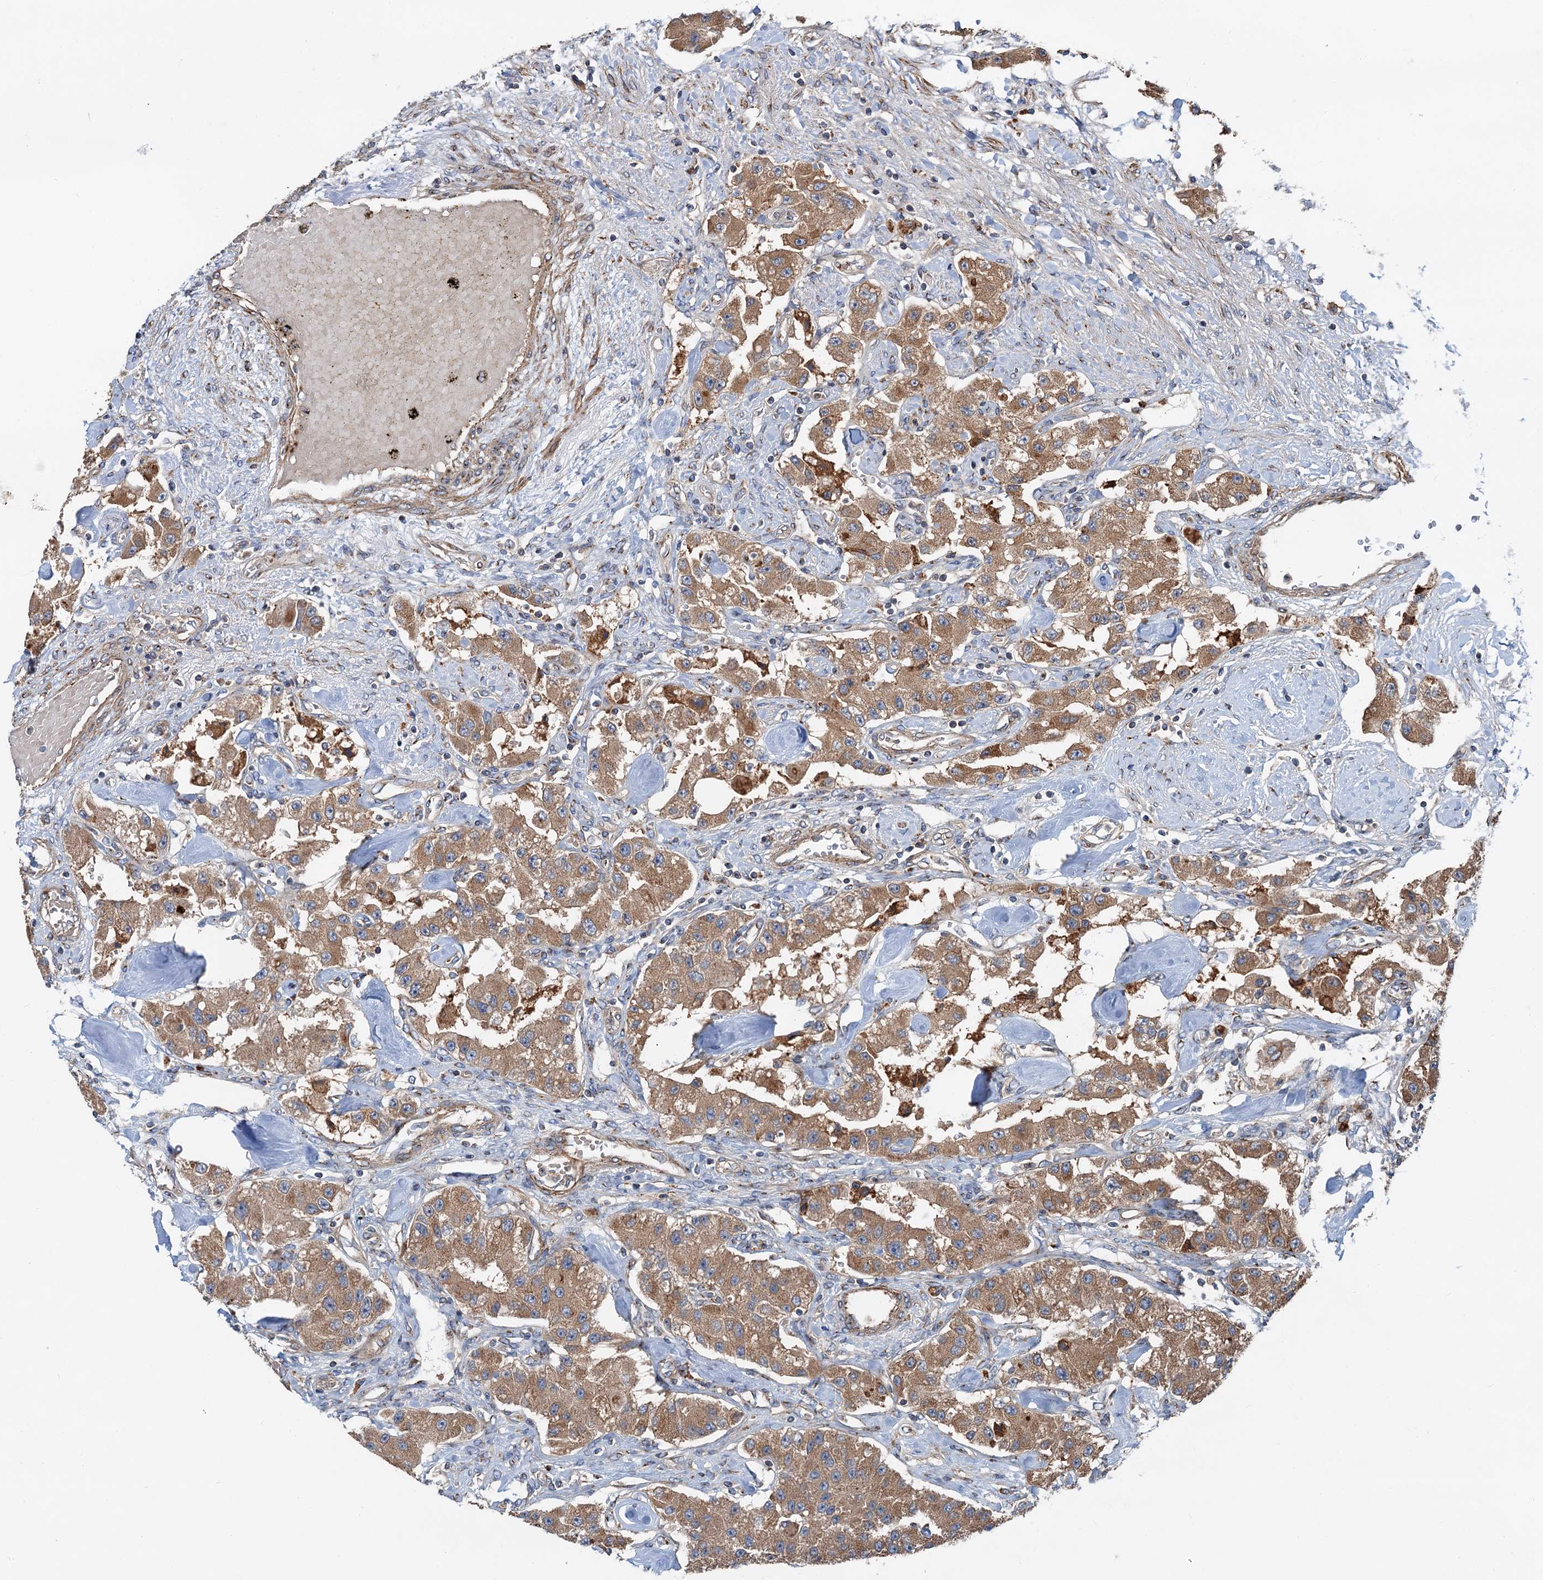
{"staining": {"intensity": "moderate", "quantity": ">75%", "location": "cytoplasmic/membranous"}, "tissue": "carcinoid", "cell_type": "Tumor cells", "image_type": "cancer", "snomed": [{"axis": "morphology", "description": "Carcinoid, malignant, NOS"}, {"axis": "topography", "description": "Pancreas"}], "caption": "Carcinoid (malignant) stained with a protein marker displays moderate staining in tumor cells.", "gene": "ANKRD26", "patient": {"sex": "male", "age": 41}}